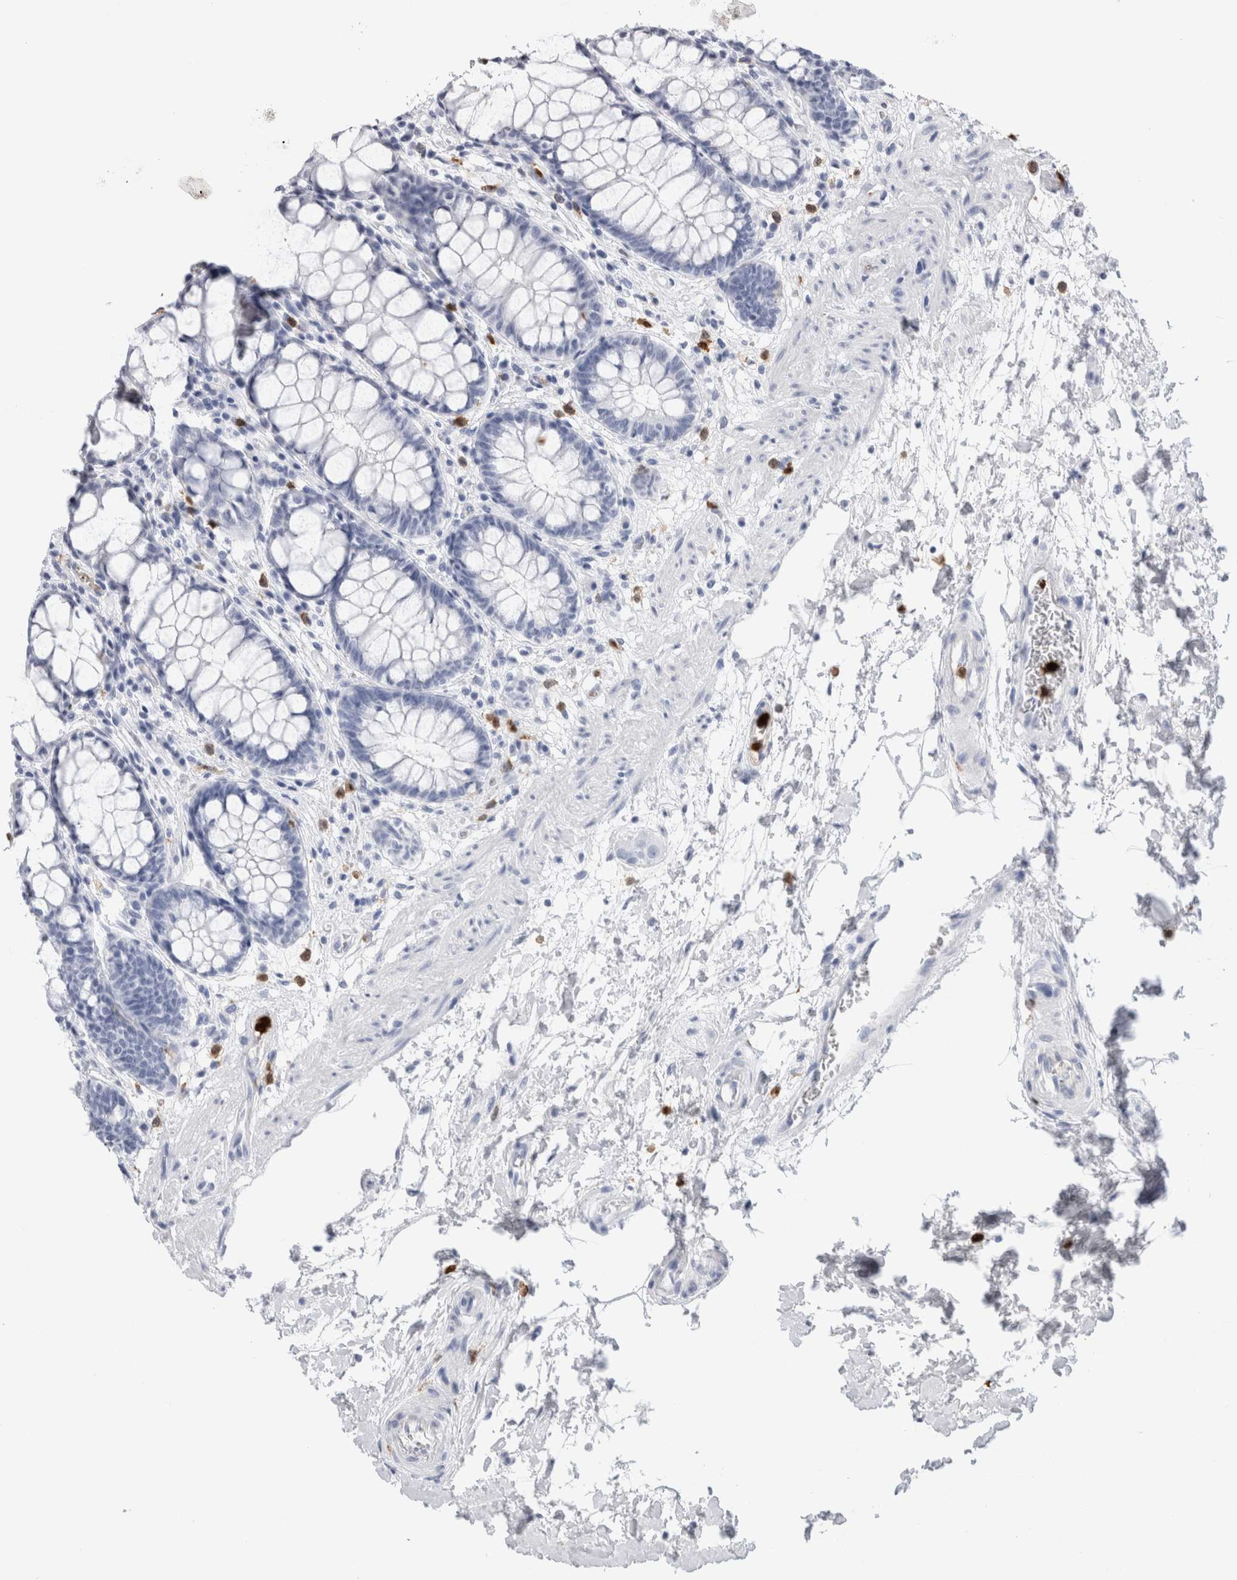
{"staining": {"intensity": "negative", "quantity": "none", "location": "none"}, "tissue": "rectum", "cell_type": "Glandular cells", "image_type": "normal", "snomed": [{"axis": "morphology", "description": "Normal tissue, NOS"}, {"axis": "topography", "description": "Rectum"}], "caption": "High power microscopy photomicrograph of an immunohistochemistry (IHC) histopathology image of normal rectum, revealing no significant positivity in glandular cells.", "gene": "S100A8", "patient": {"sex": "male", "age": 64}}